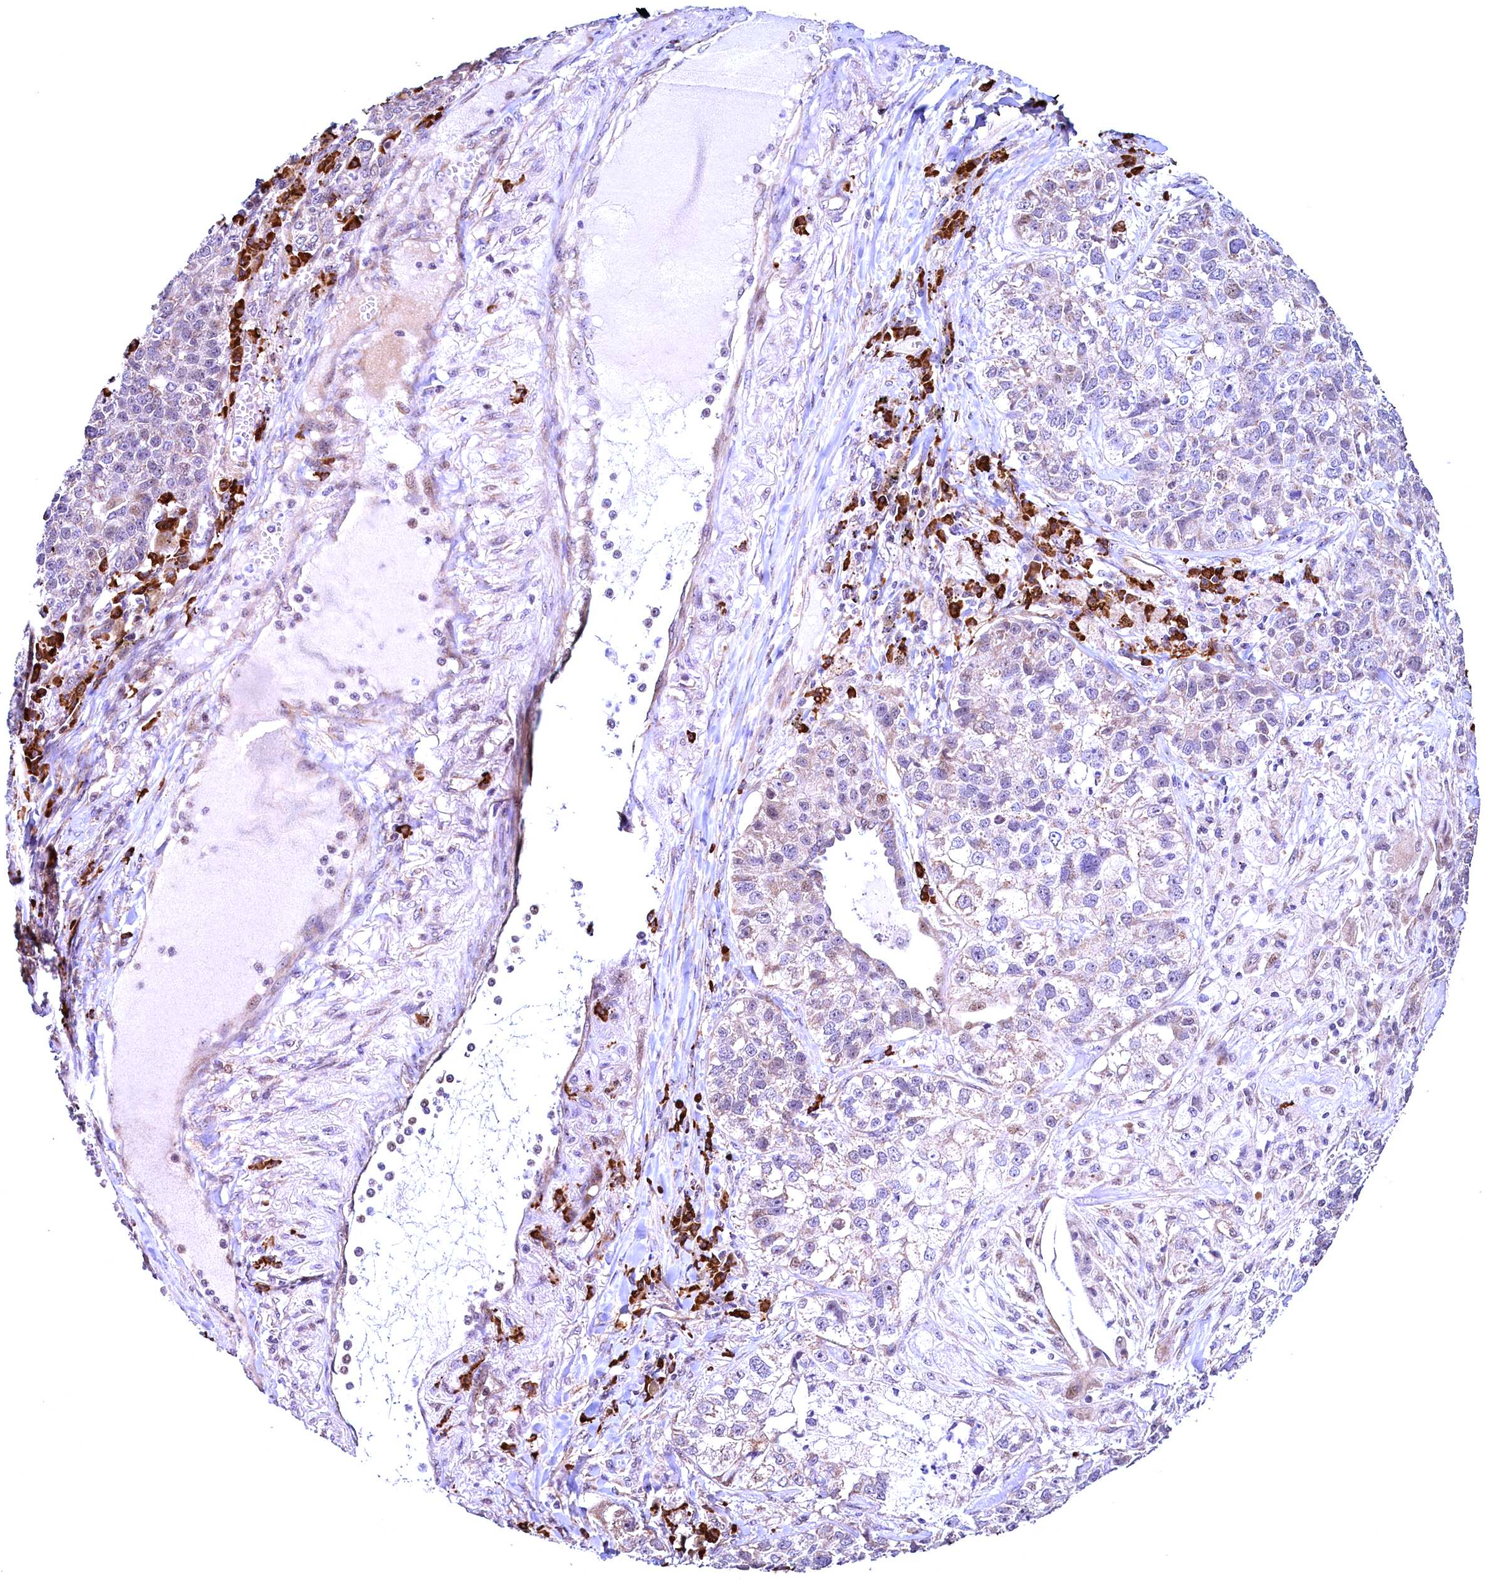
{"staining": {"intensity": "weak", "quantity": "<25%", "location": "cytoplasmic/membranous"}, "tissue": "lung cancer", "cell_type": "Tumor cells", "image_type": "cancer", "snomed": [{"axis": "morphology", "description": "Adenocarcinoma, NOS"}, {"axis": "topography", "description": "Lung"}], "caption": "Tumor cells are negative for protein expression in human lung adenocarcinoma.", "gene": "RBFA", "patient": {"sex": "male", "age": 49}}